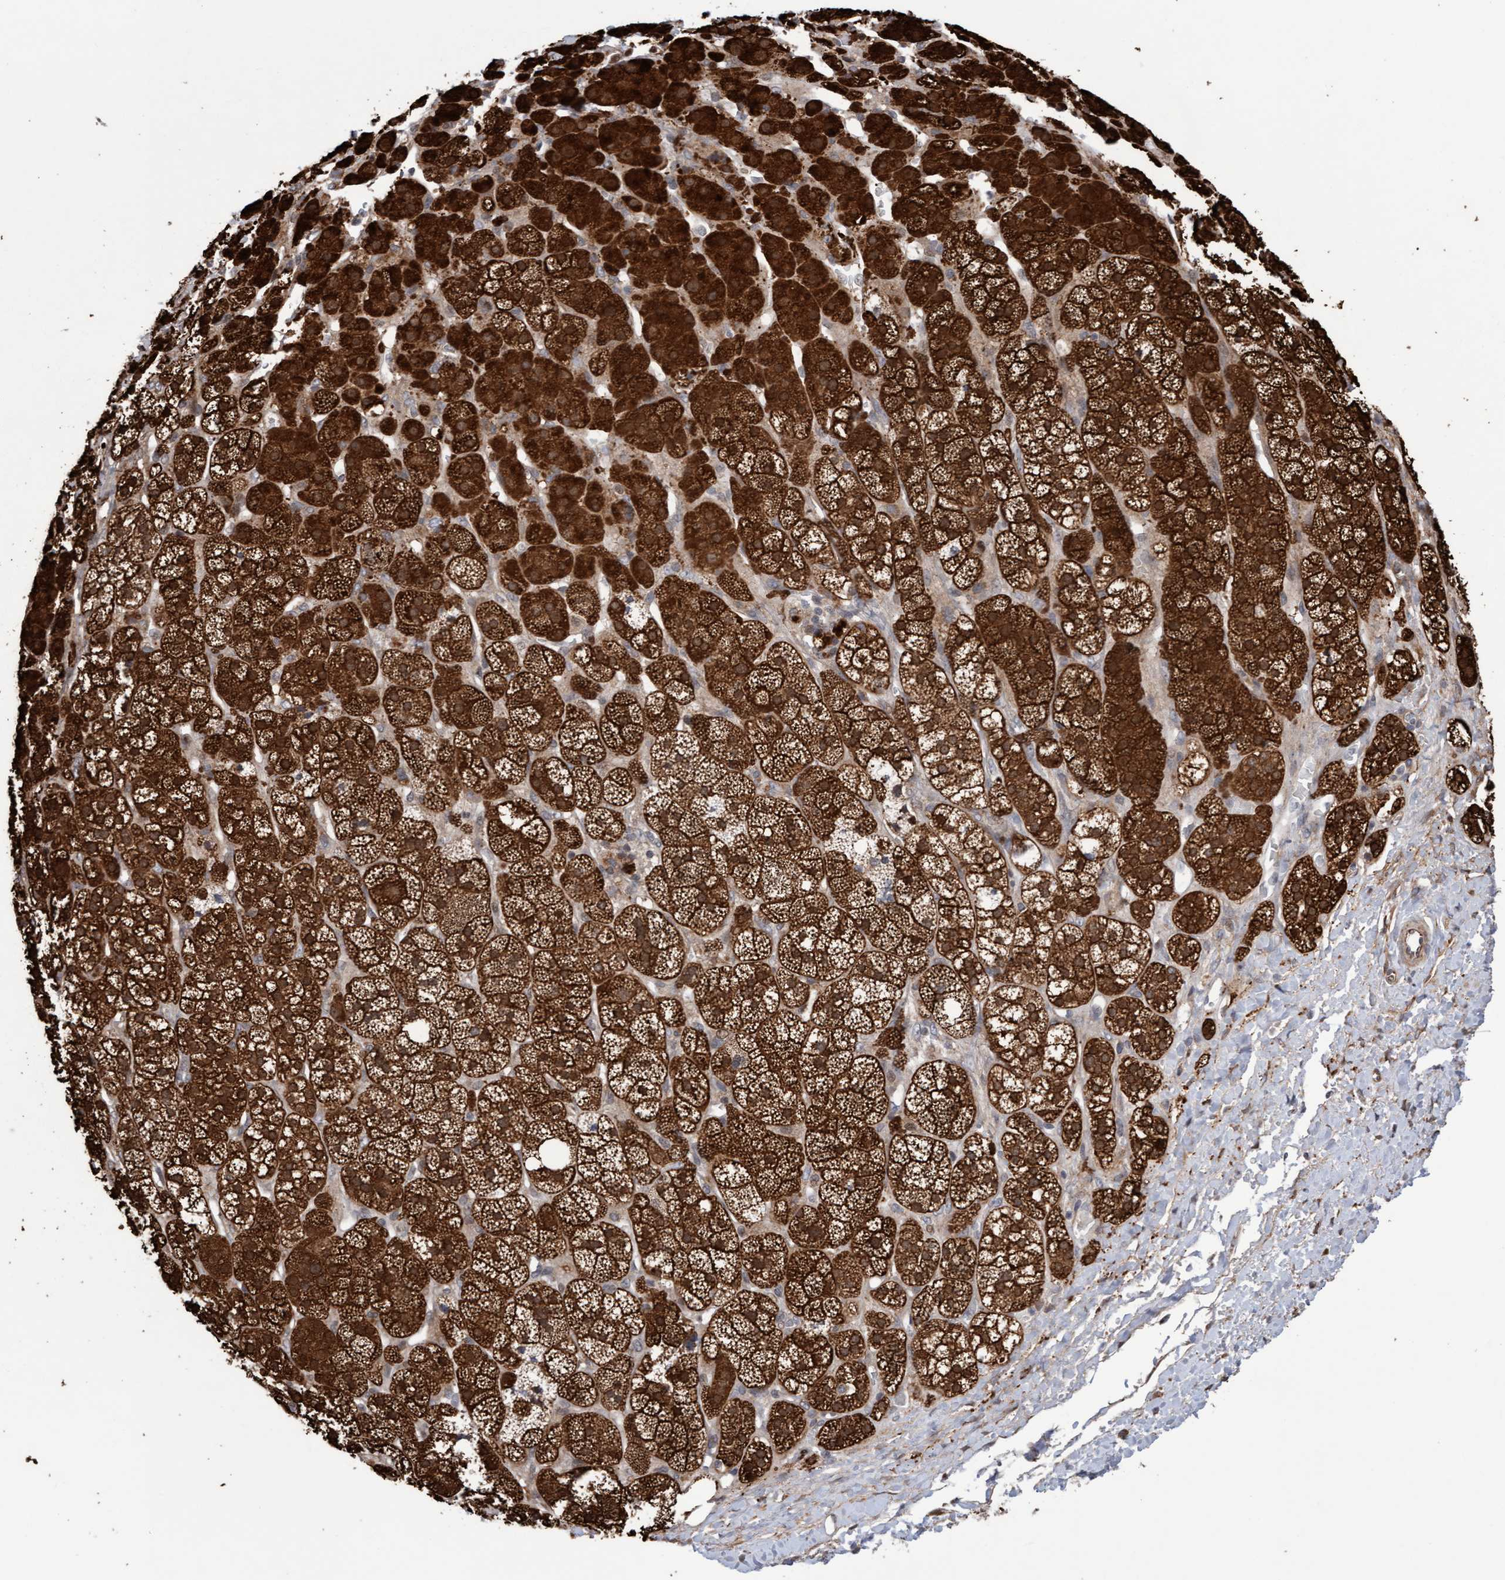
{"staining": {"intensity": "strong", "quantity": "25%-75%", "location": "cytoplasmic/membranous"}, "tissue": "adrenal gland", "cell_type": "Glandular cells", "image_type": "normal", "snomed": [{"axis": "morphology", "description": "Normal tissue, NOS"}, {"axis": "topography", "description": "Adrenal gland"}], "caption": "Adrenal gland stained for a protein (brown) shows strong cytoplasmic/membranous positive staining in approximately 25%-75% of glandular cells.", "gene": "PECR", "patient": {"sex": "male", "age": 56}}